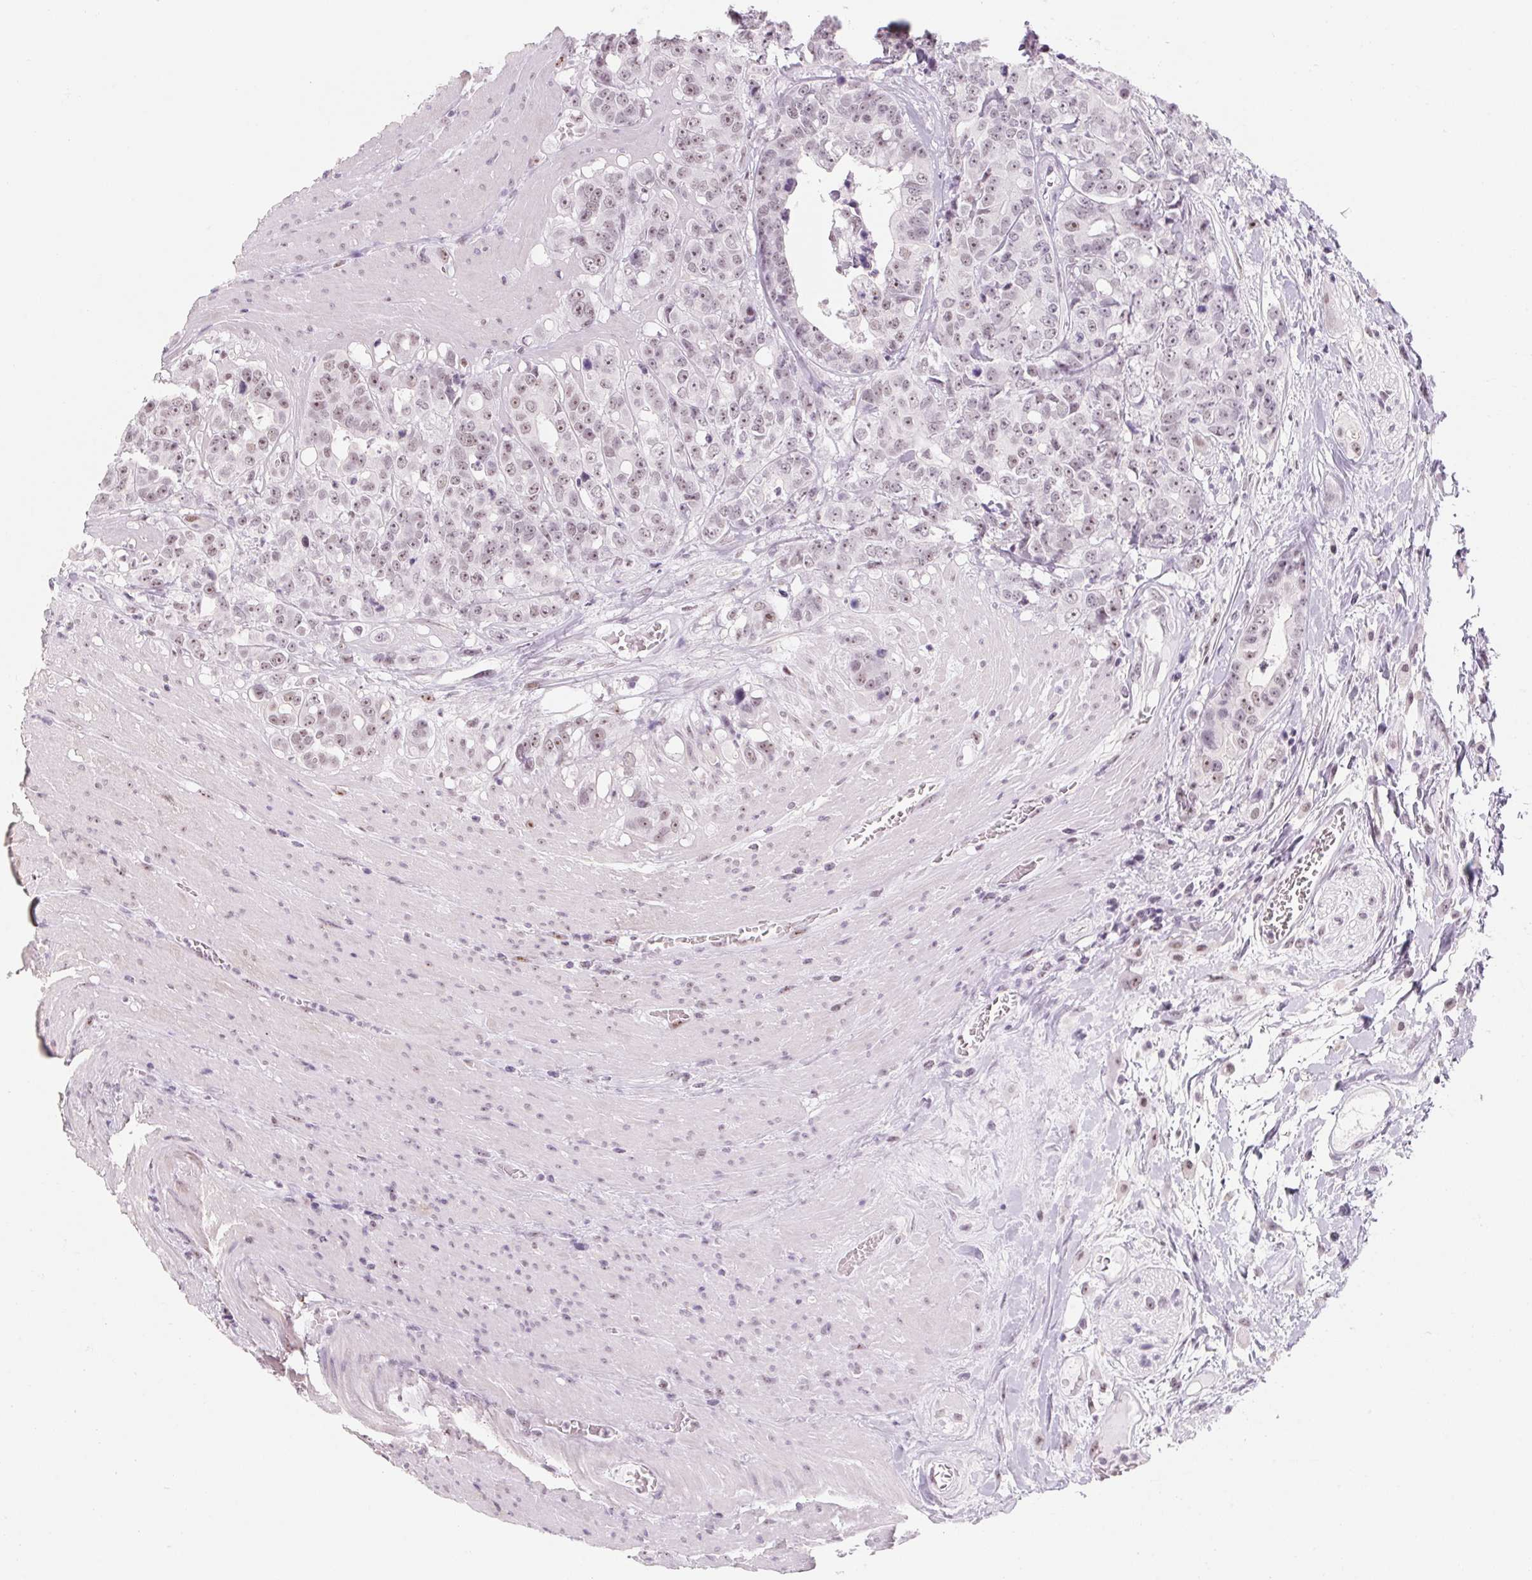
{"staining": {"intensity": "weak", "quantity": "25%-75%", "location": "nuclear"}, "tissue": "colorectal cancer", "cell_type": "Tumor cells", "image_type": "cancer", "snomed": [{"axis": "morphology", "description": "Adenocarcinoma, NOS"}, {"axis": "topography", "description": "Rectum"}], "caption": "This is a photomicrograph of immunohistochemistry (IHC) staining of adenocarcinoma (colorectal), which shows weak expression in the nuclear of tumor cells.", "gene": "ZIC4", "patient": {"sex": "female", "age": 62}}